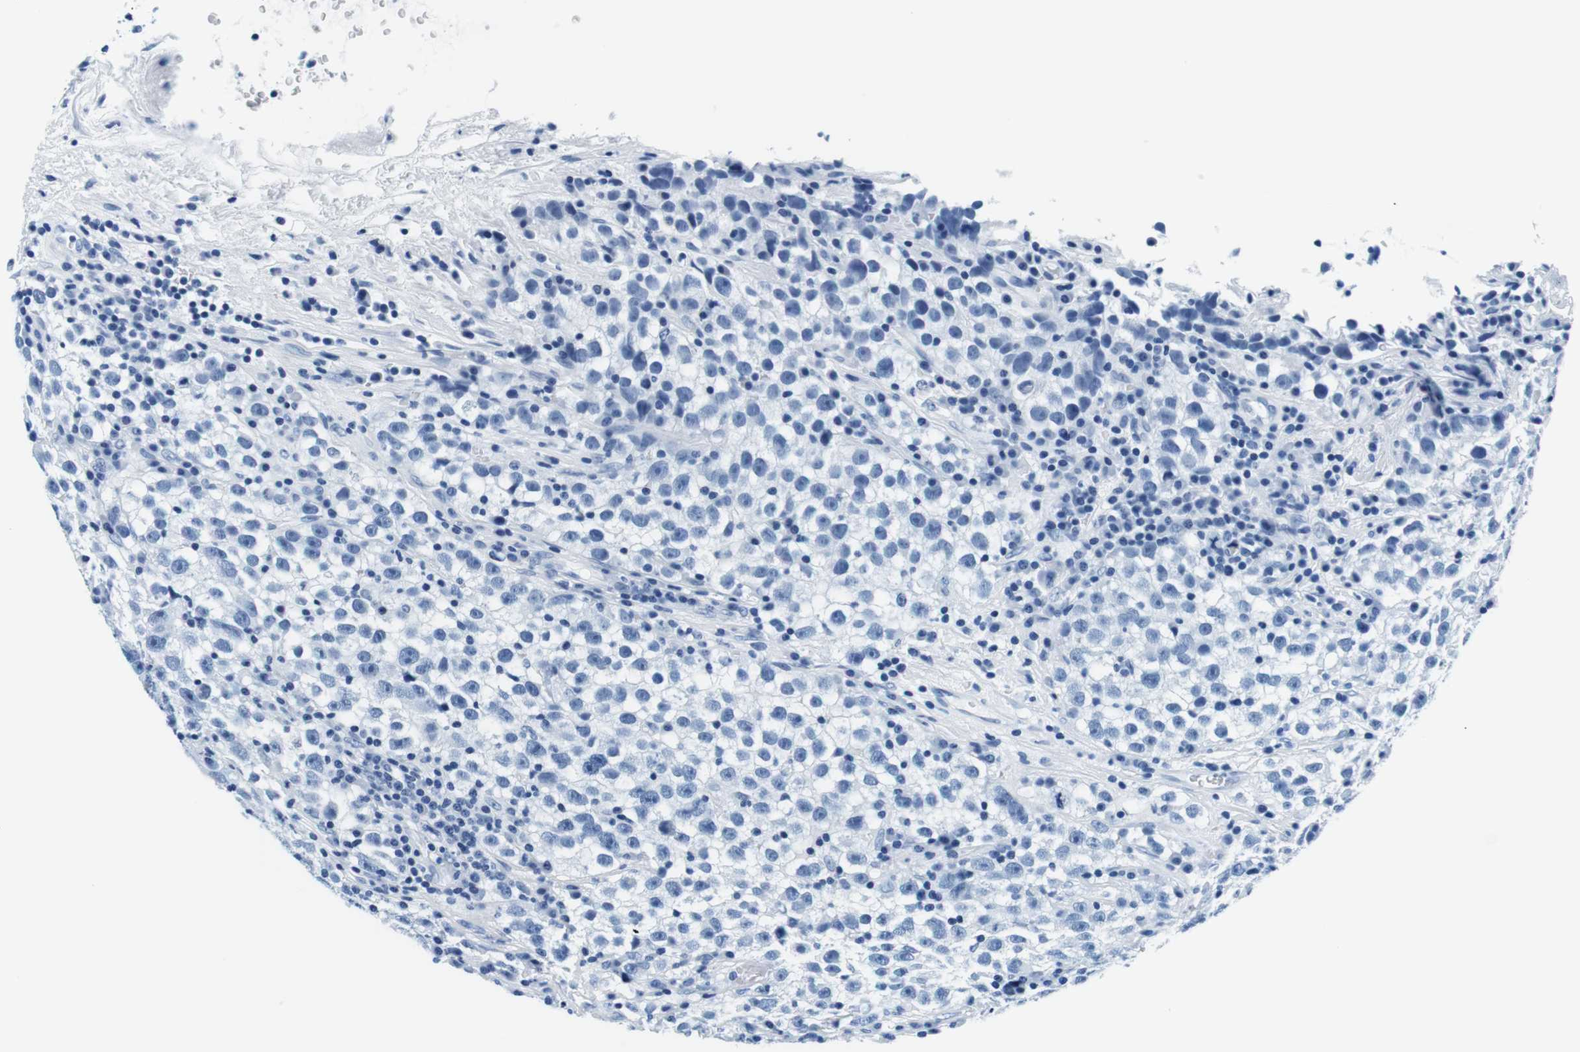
{"staining": {"intensity": "negative", "quantity": "none", "location": "none"}, "tissue": "testis cancer", "cell_type": "Tumor cells", "image_type": "cancer", "snomed": [{"axis": "morphology", "description": "Seminoma, NOS"}, {"axis": "topography", "description": "Testis"}], "caption": "This is an immunohistochemistry photomicrograph of testis seminoma. There is no staining in tumor cells.", "gene": "ELANE", "patient": {"sex": "male", "age": 22}}